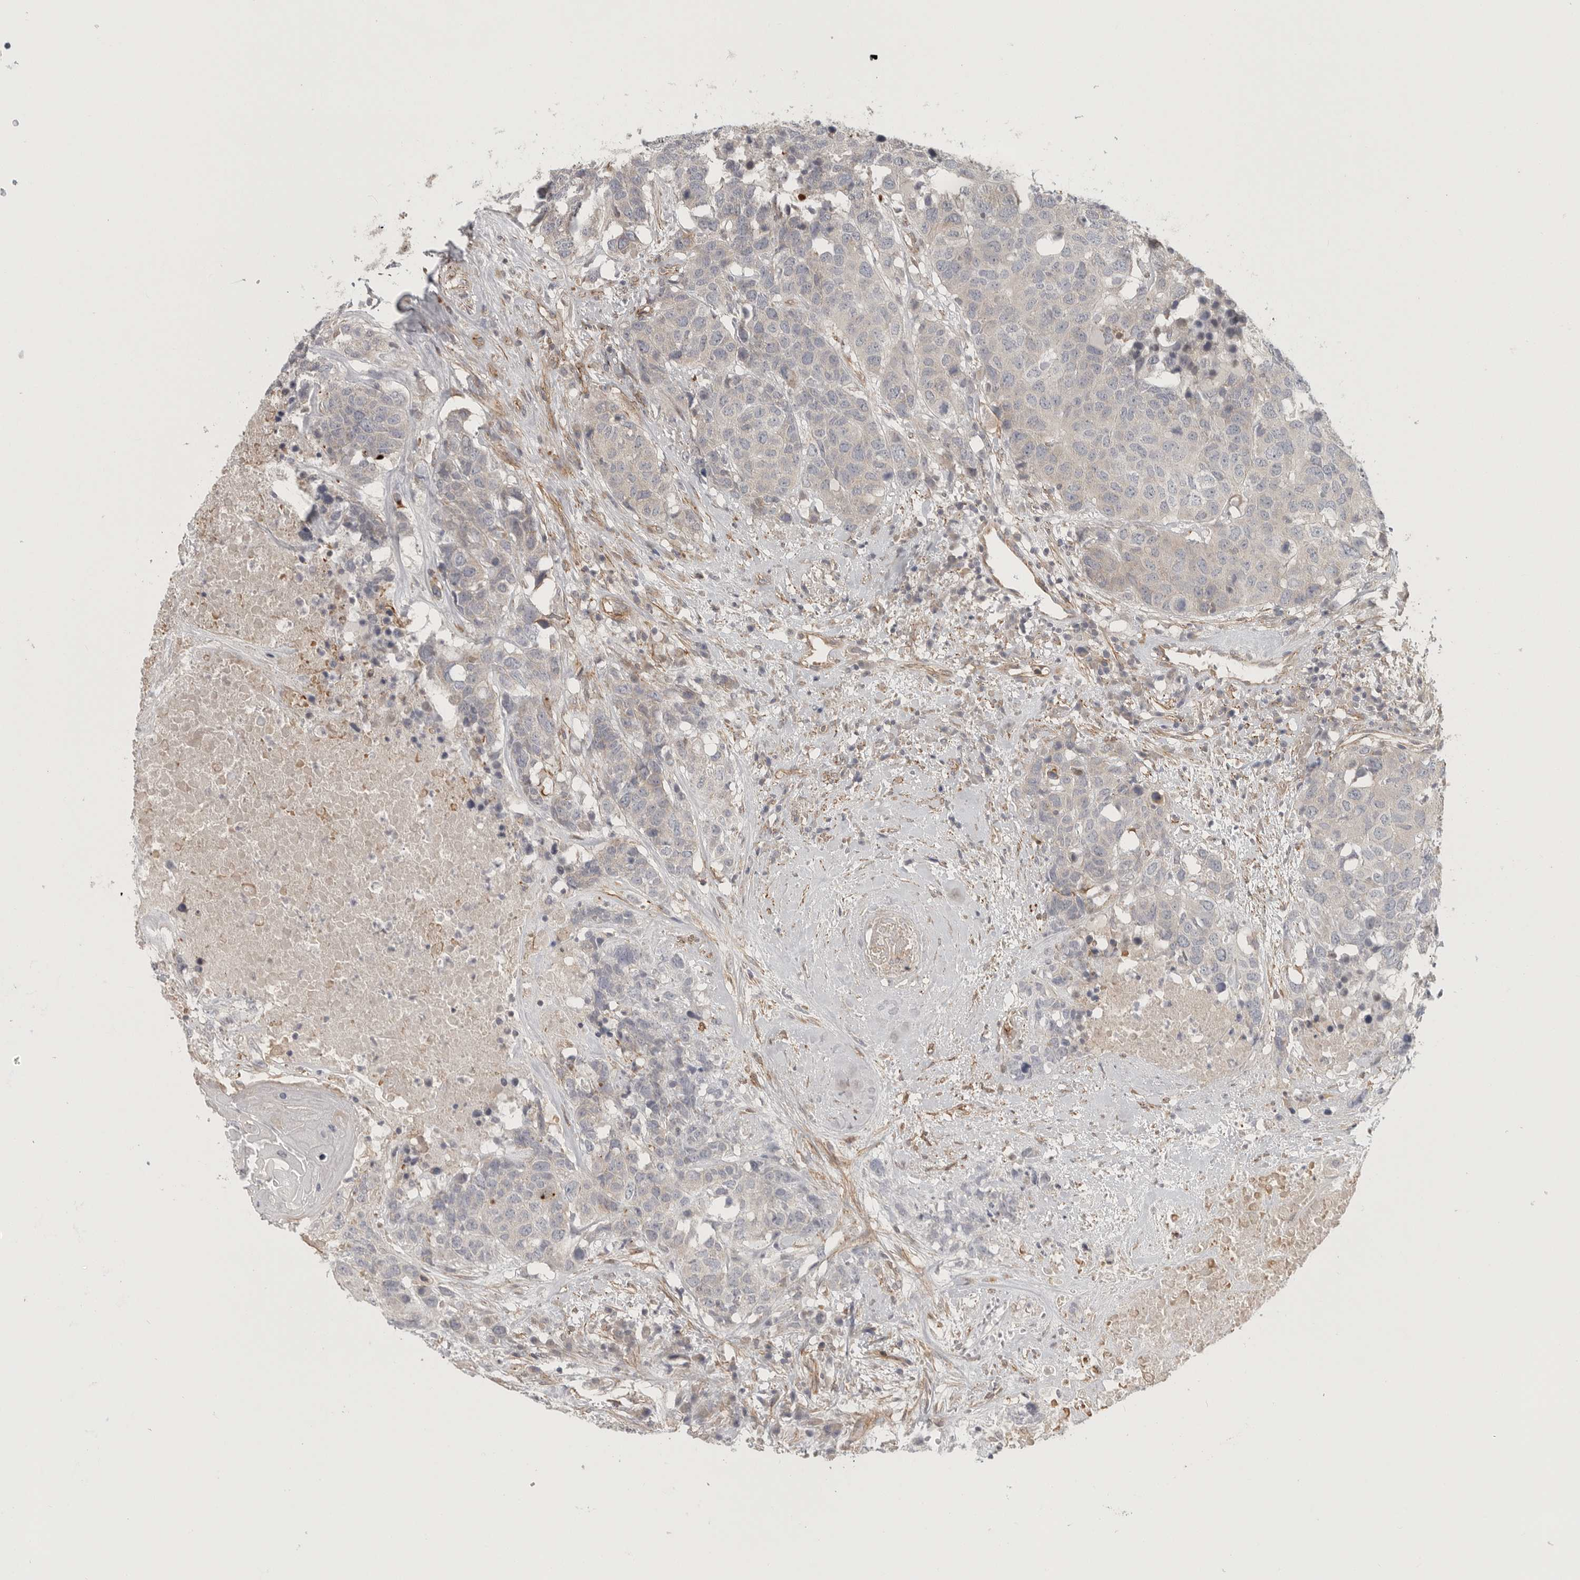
{"staining": {"intensity": "negative", "quantity": "none", "location": "none"}, "tissue": "head and neck cancer", "cell_type": "Tumor cells", "image_type": "cancer", "snomed": [{"axis": "morphology", "description": "Squamous cell carcinoma, NOS"}, {"axis": "topography", "description": "Head-Neck"}], "caption": "A high-resolution micrograph shows IHC staining of squamous cell carcinoma (head and neck), which demonstrates no significant expression in tumor cells. Nuclei are stained in blue.", "gene": "LONRF1", "patient": {"sex": "male", "age": 66}}